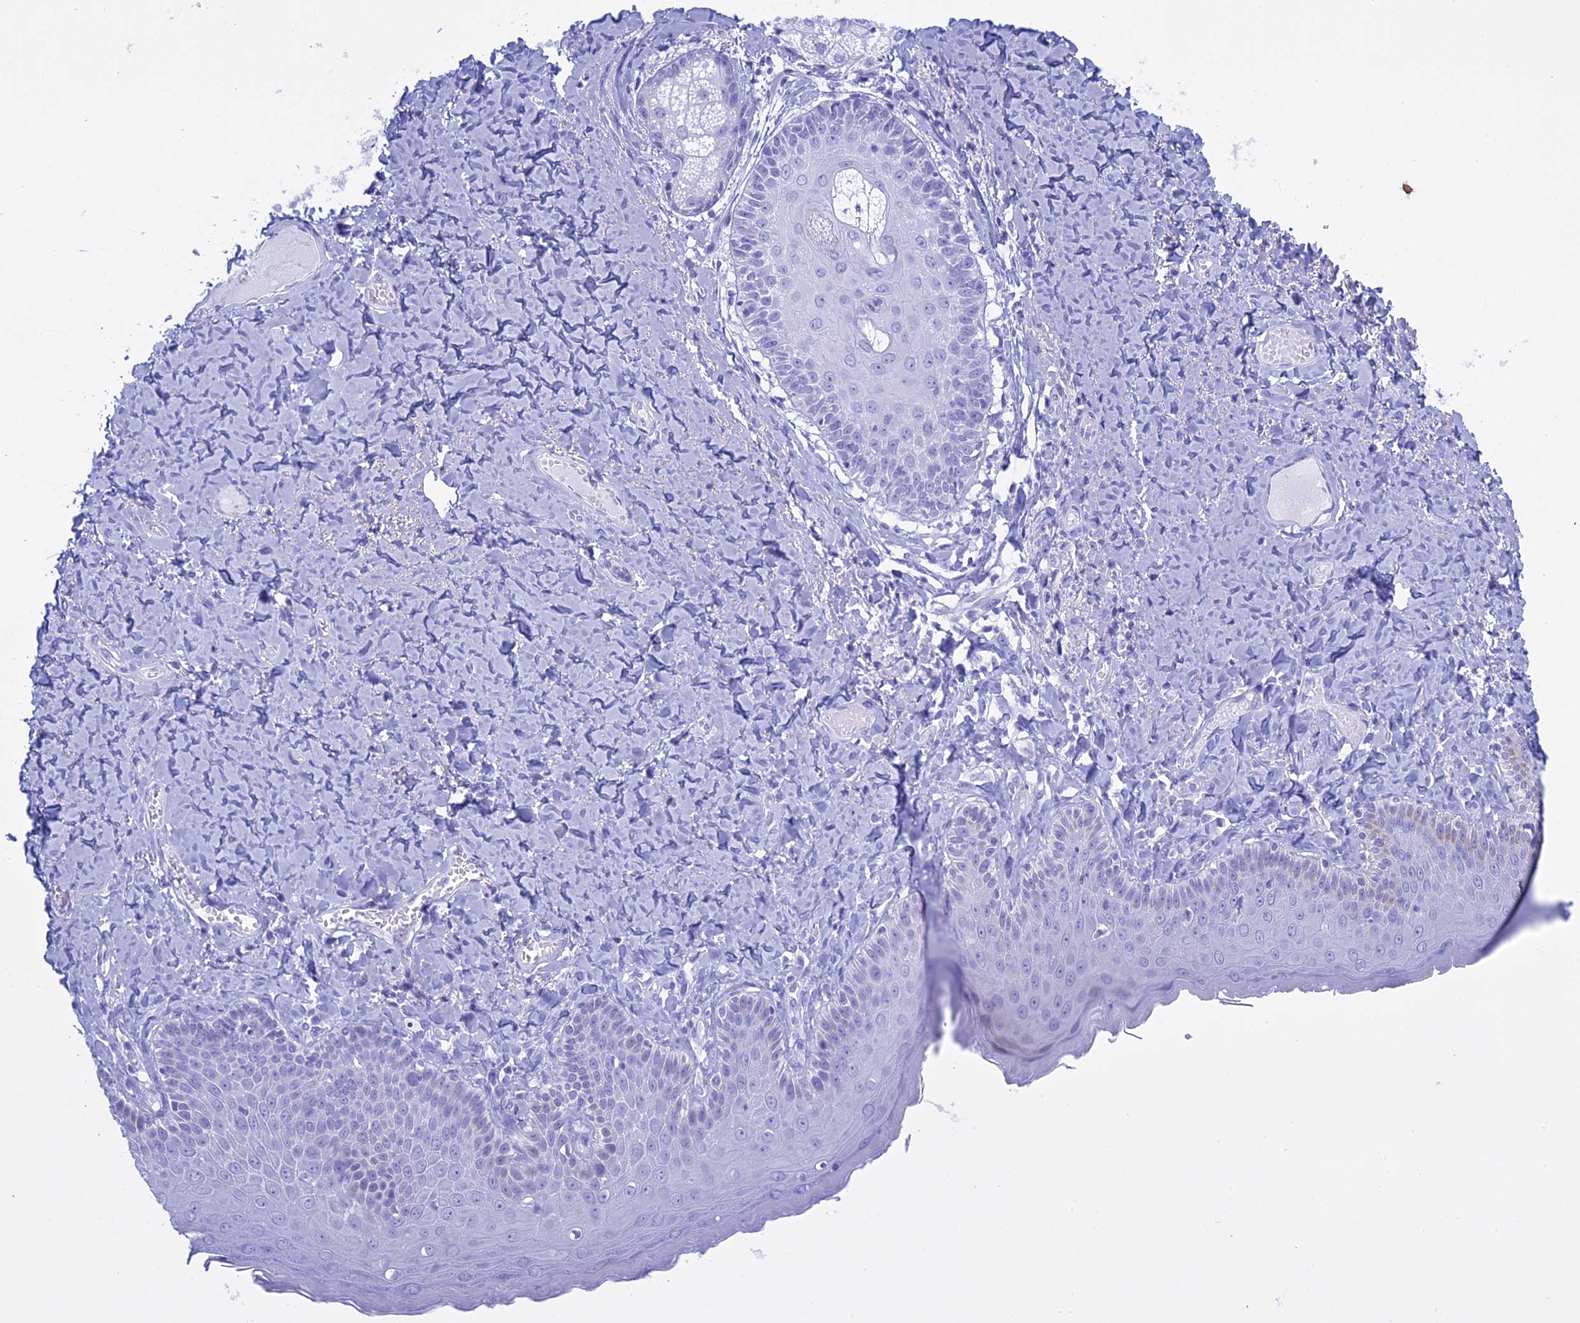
{"staining": {"intensity": "weak", "quantity": "<25%", "location": "nuclear"}, "tissue": "skin", "cell_type": "Epidermal cells", "image_type": "normal", "snomed": [{"axis": "morphology", "description": "Normal tissue, NOS"}, {"axis": "topography", "description": "Anal"}], "caption": "Immunohistochemistry (IHC) histopathology image of normal skin stained for a protein (brown), which demonstrates no positivity in epidermal cells.", "gene": "KCTD21", "patient": {"sex": "male", "age": 69}}